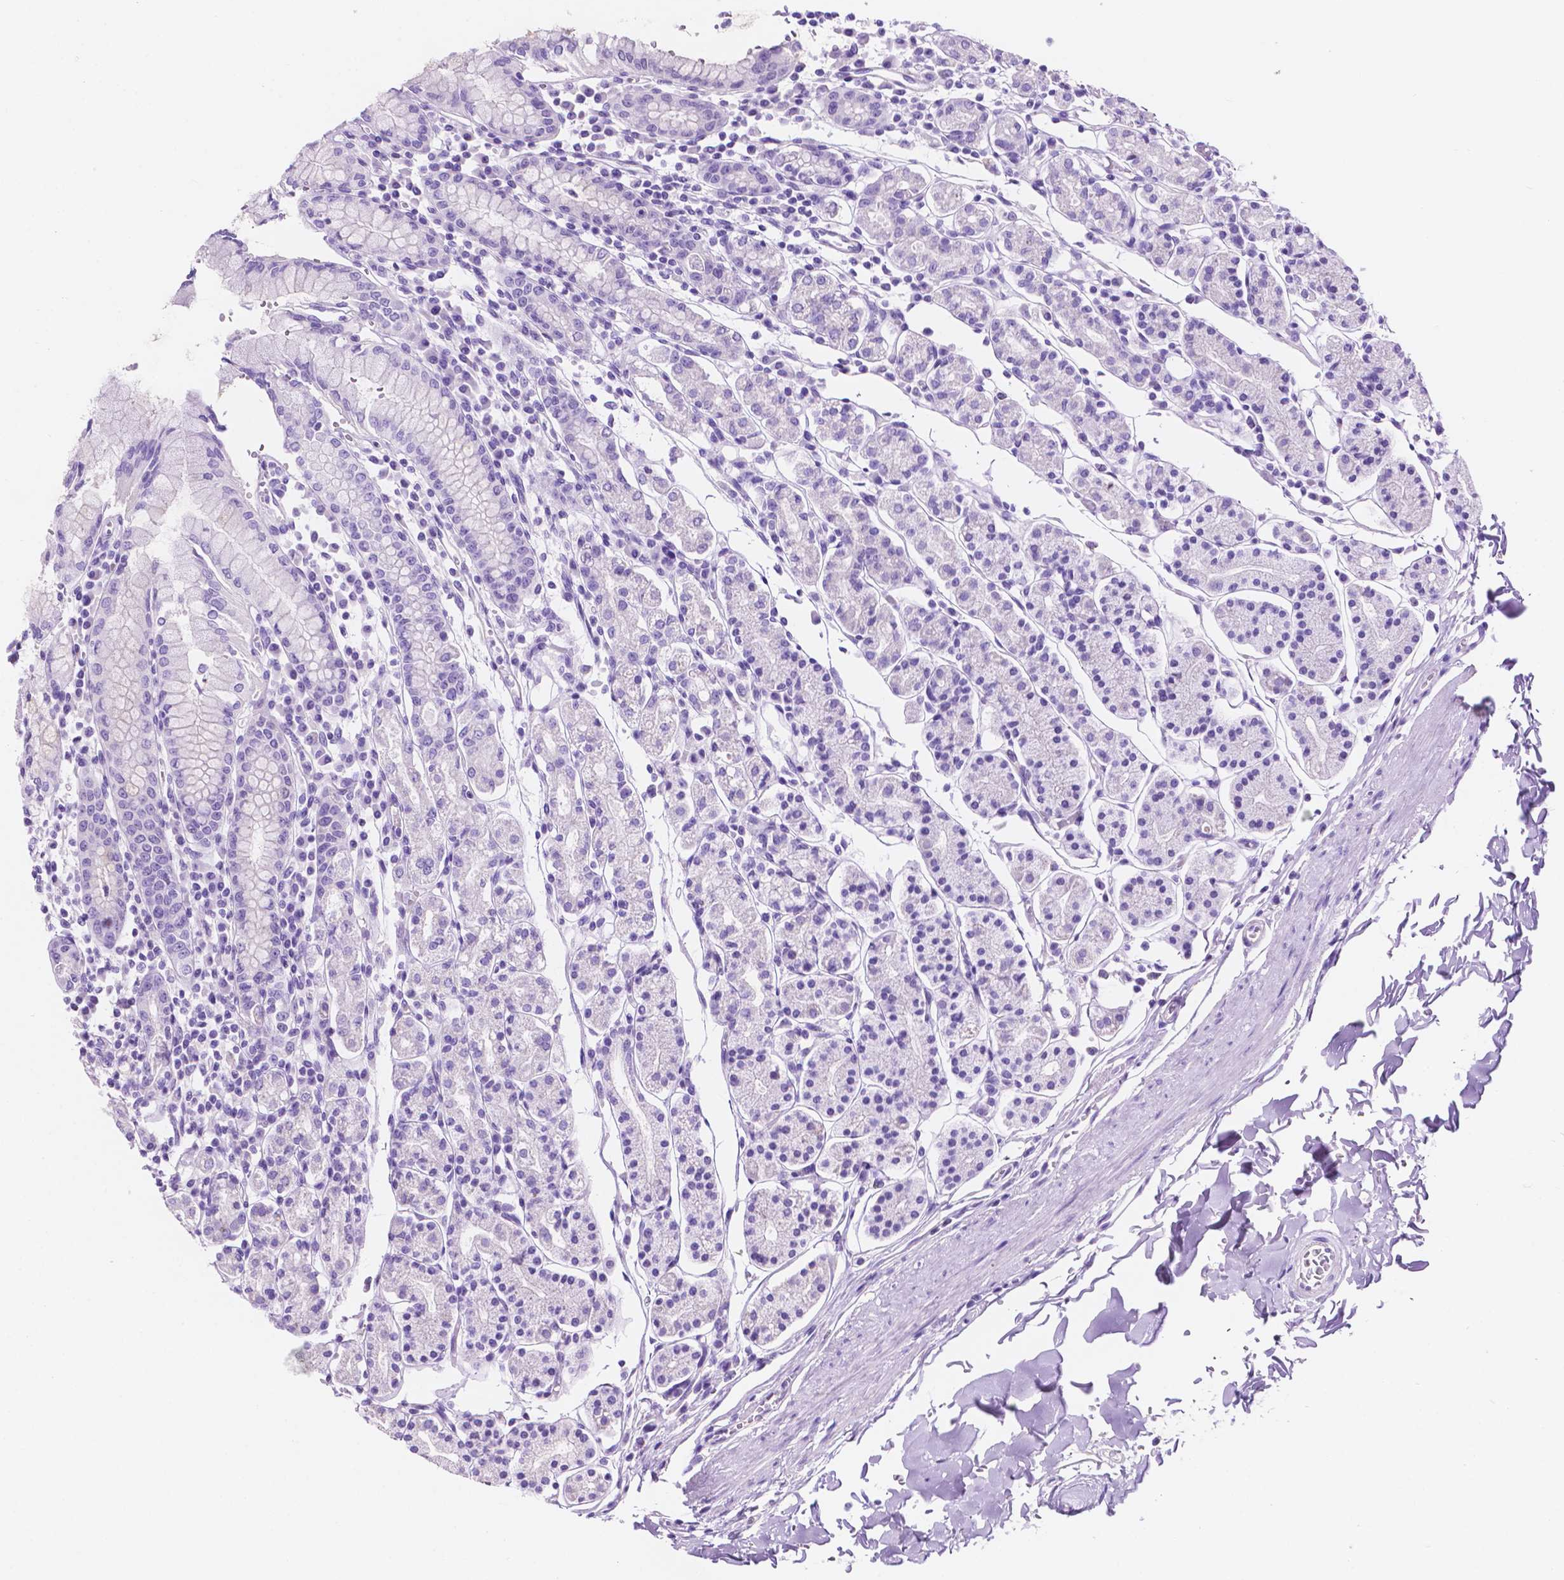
{"staining": {"intensity": "weak", "quantity": "<25%", "location": "cytoplasmic/membranous"}, "tissue": "stomach", "cell_type": "Glandular cells", "image_type": "normal", "snomed": [{"axis": "morphology", "description": "Normal tissue, NOS"}, {"axis": "topography", "description": "Stomach, upper"}, {"axis": "topography", "description": "Stomach"}], "caption": "Glandular cells are negative for brown protein staining in normal stomach. Brightfield microscopy of immunohistochemistry (IHC) stained with DAB (3,3'-diaminobenzidine) (brown) and hematoxylin (blue), captured at high magnification.", "gene": "IGFN1", "patient": {"sex": "male", "age": 62}}